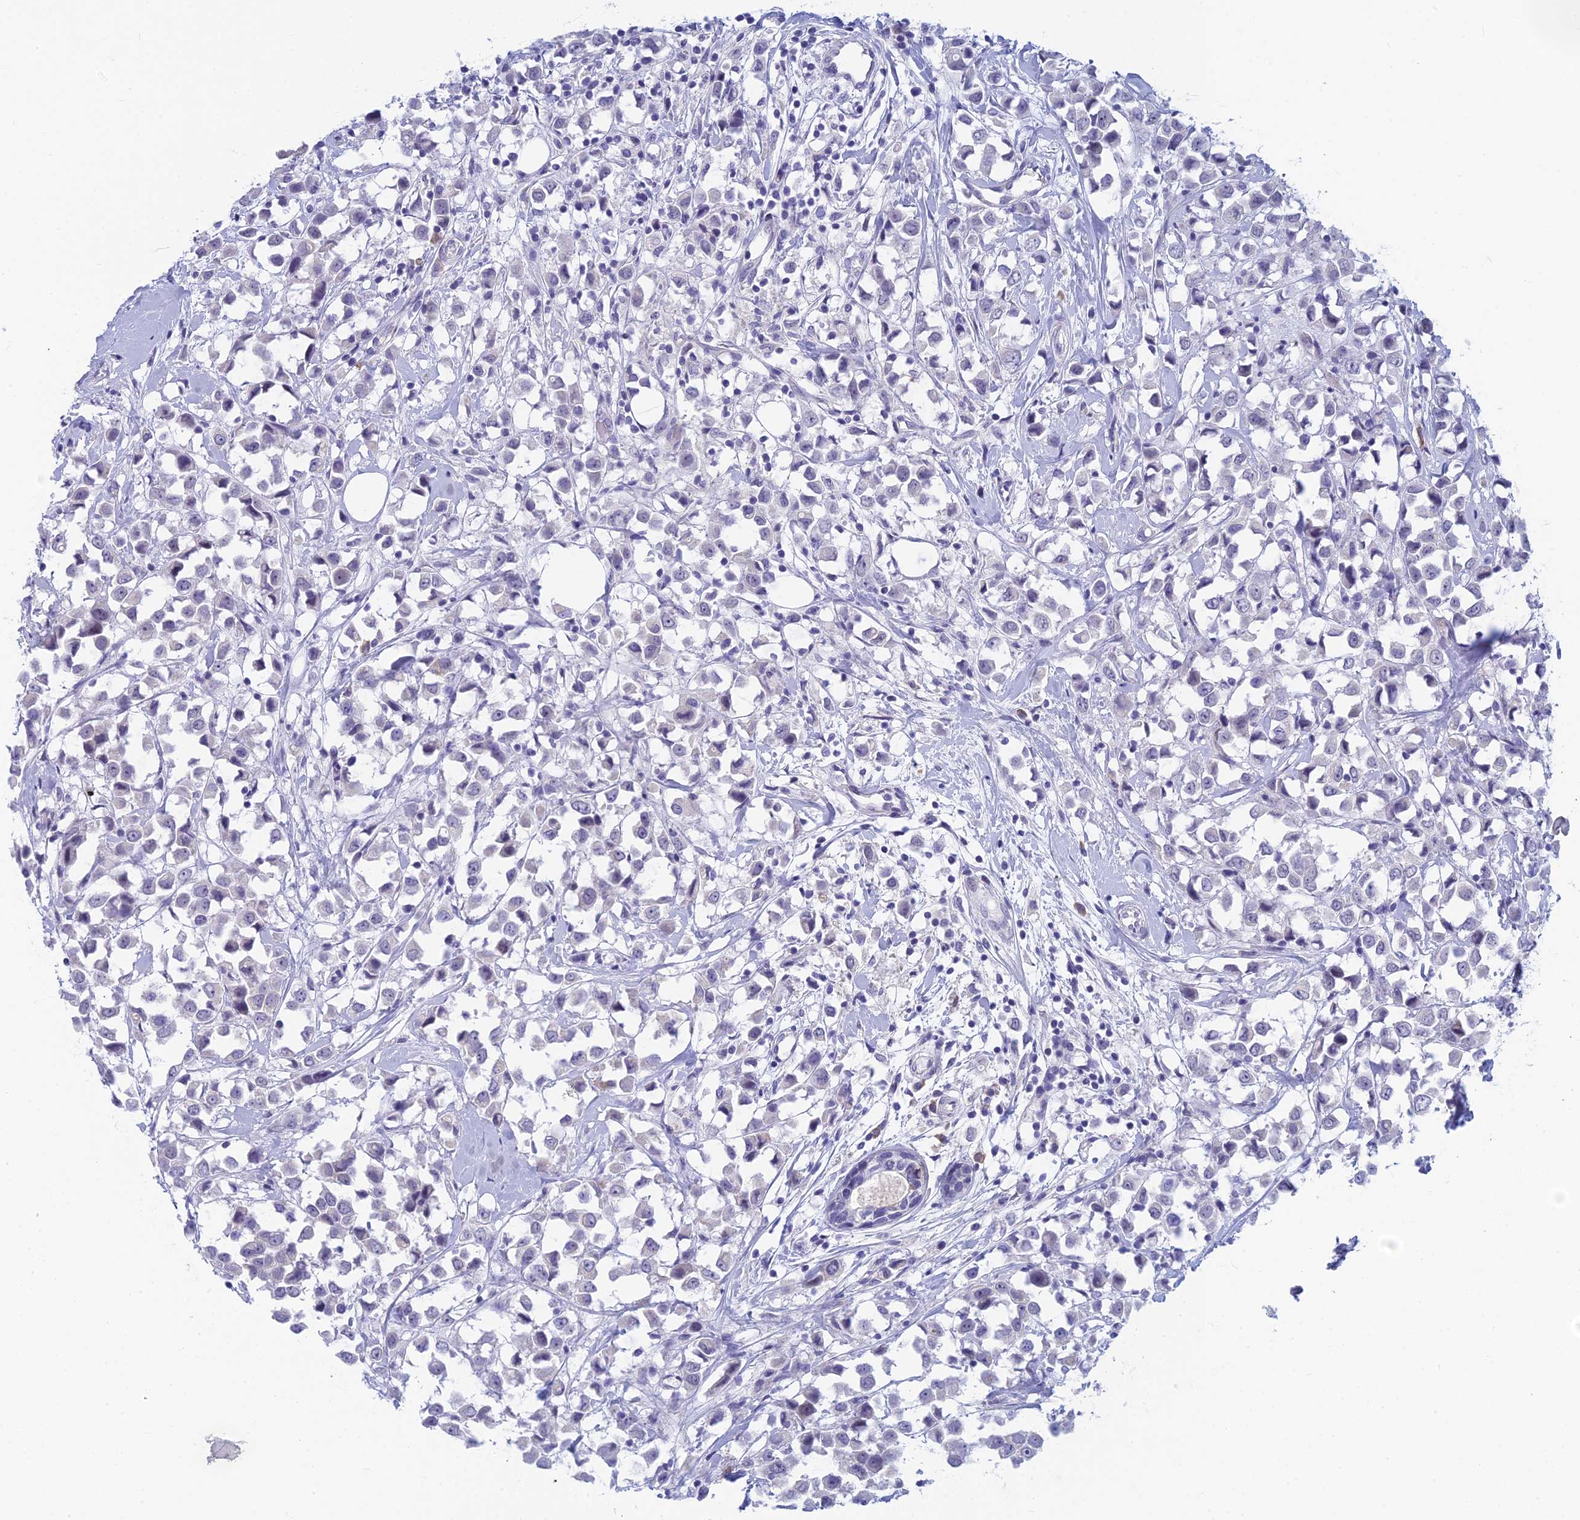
{"staining": {"intensity": "negative", "quantity": "none", "location": "none"}, "tissue": "breast cancer", "cell_type": "Tumor cells", "image_type": "cancer", "snomed": [{"axis": "morphology", "description": "Duct carcinoma"}, {"axis": "topography", "description": "Breast"}], "caption": "IHC histopathology image of human breast cancer stained for a protein (brown), which demonstrates no staining in tumor cells. Nuclei are stained in blue.", "gene": "PPP1R26", "patient": {"sex": "female", "age": 61}}